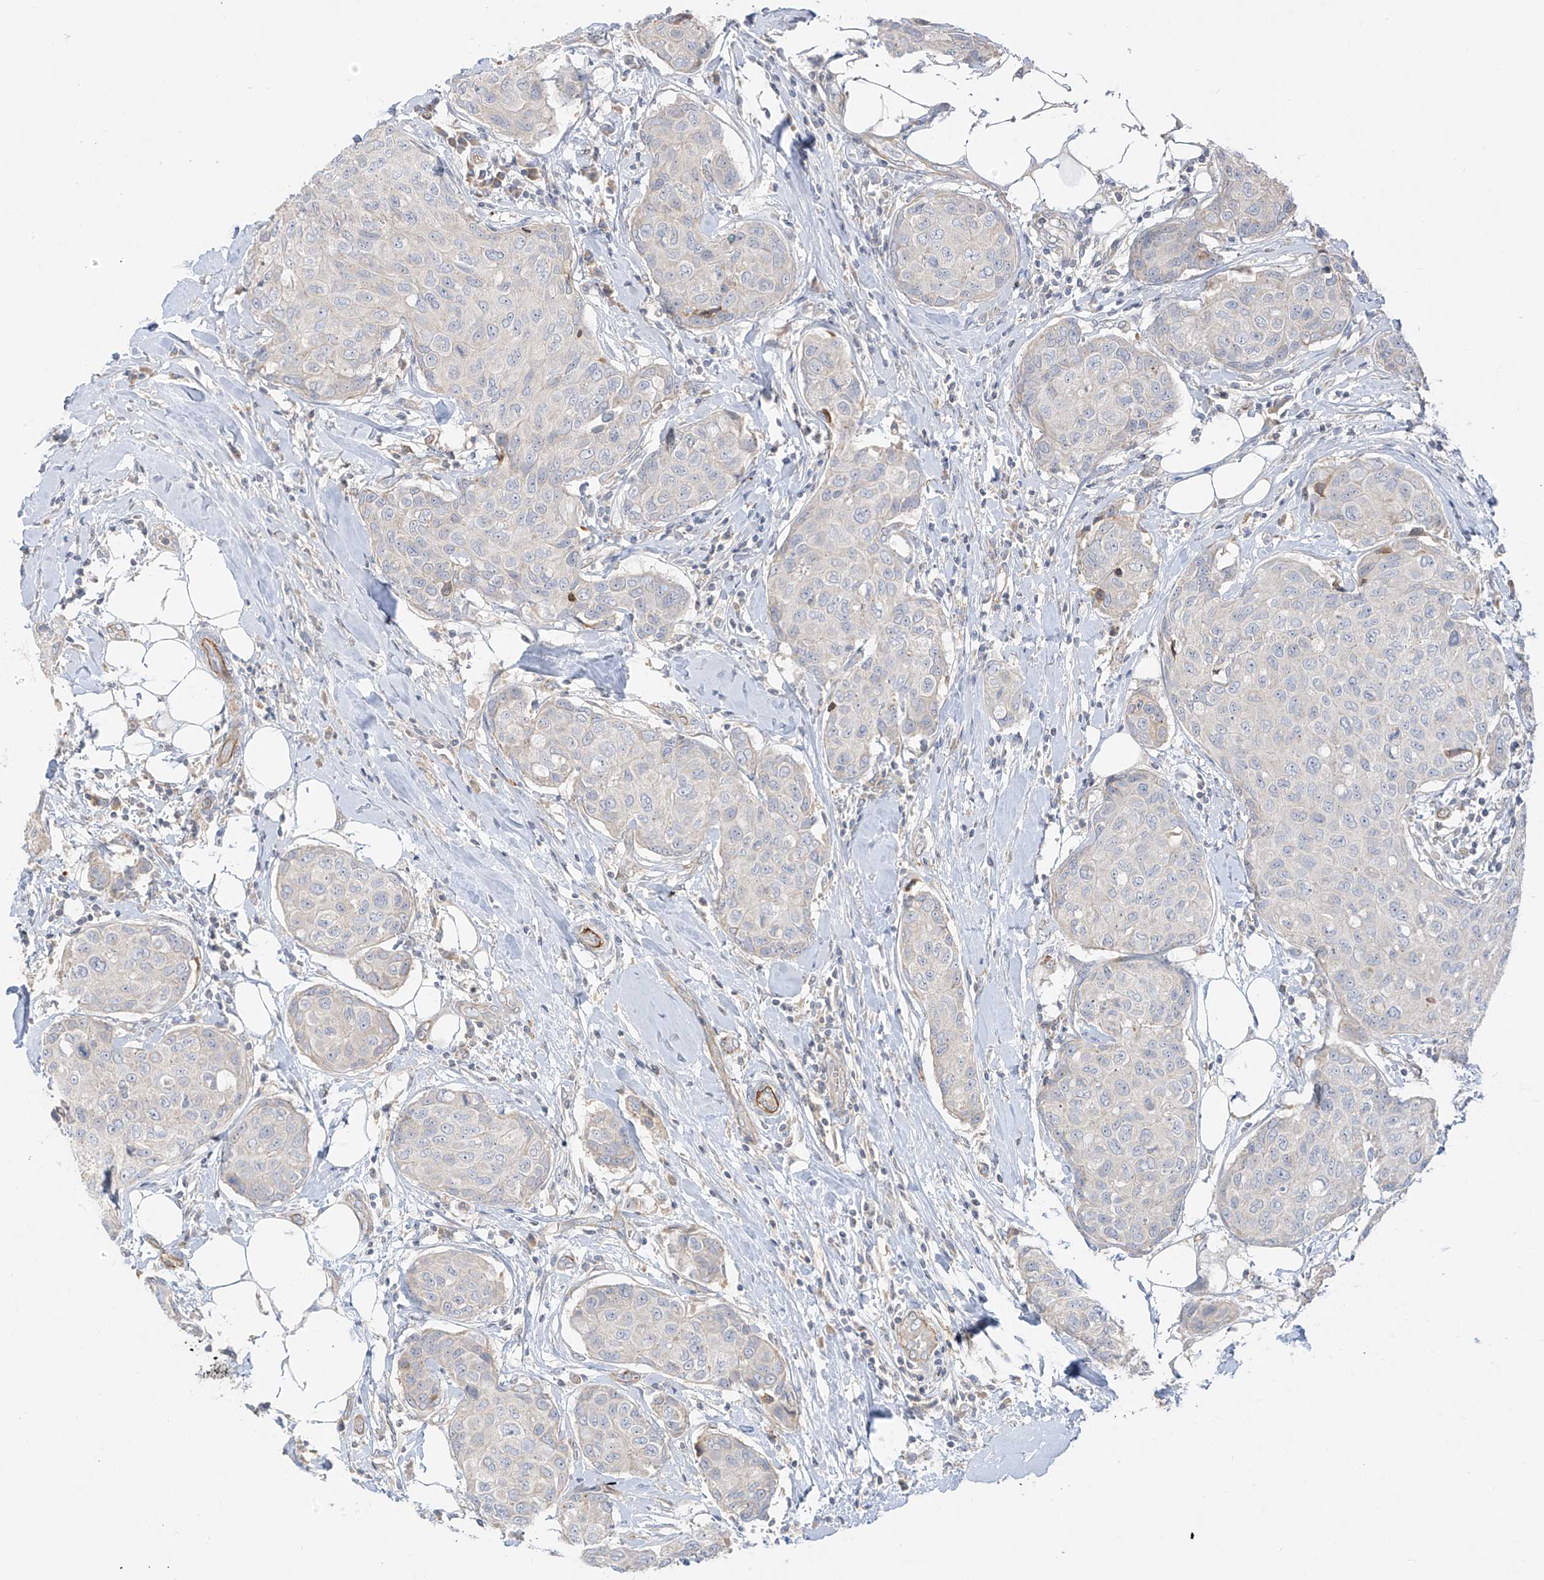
{"staining": {"intensity": "negative", "quantity": "none", "location": "none"}, "tissue": "breast cancer", "cell_type": "Tumor cells", "image_type": "cancer", "snomed": [{"axis": "morphology", "description": "Duct carcinoma"}, {"axis": "topography", "description": "Breast"}], "caption": "DAB (3,3'-diaminobenzidine) immunohistochemical staining of human infiltrating ductal carcinoma (breast) shows no significant positivity in tumor cells.", "gene": "C2orf42", "patient": {"sex": "female", "age": 80}}